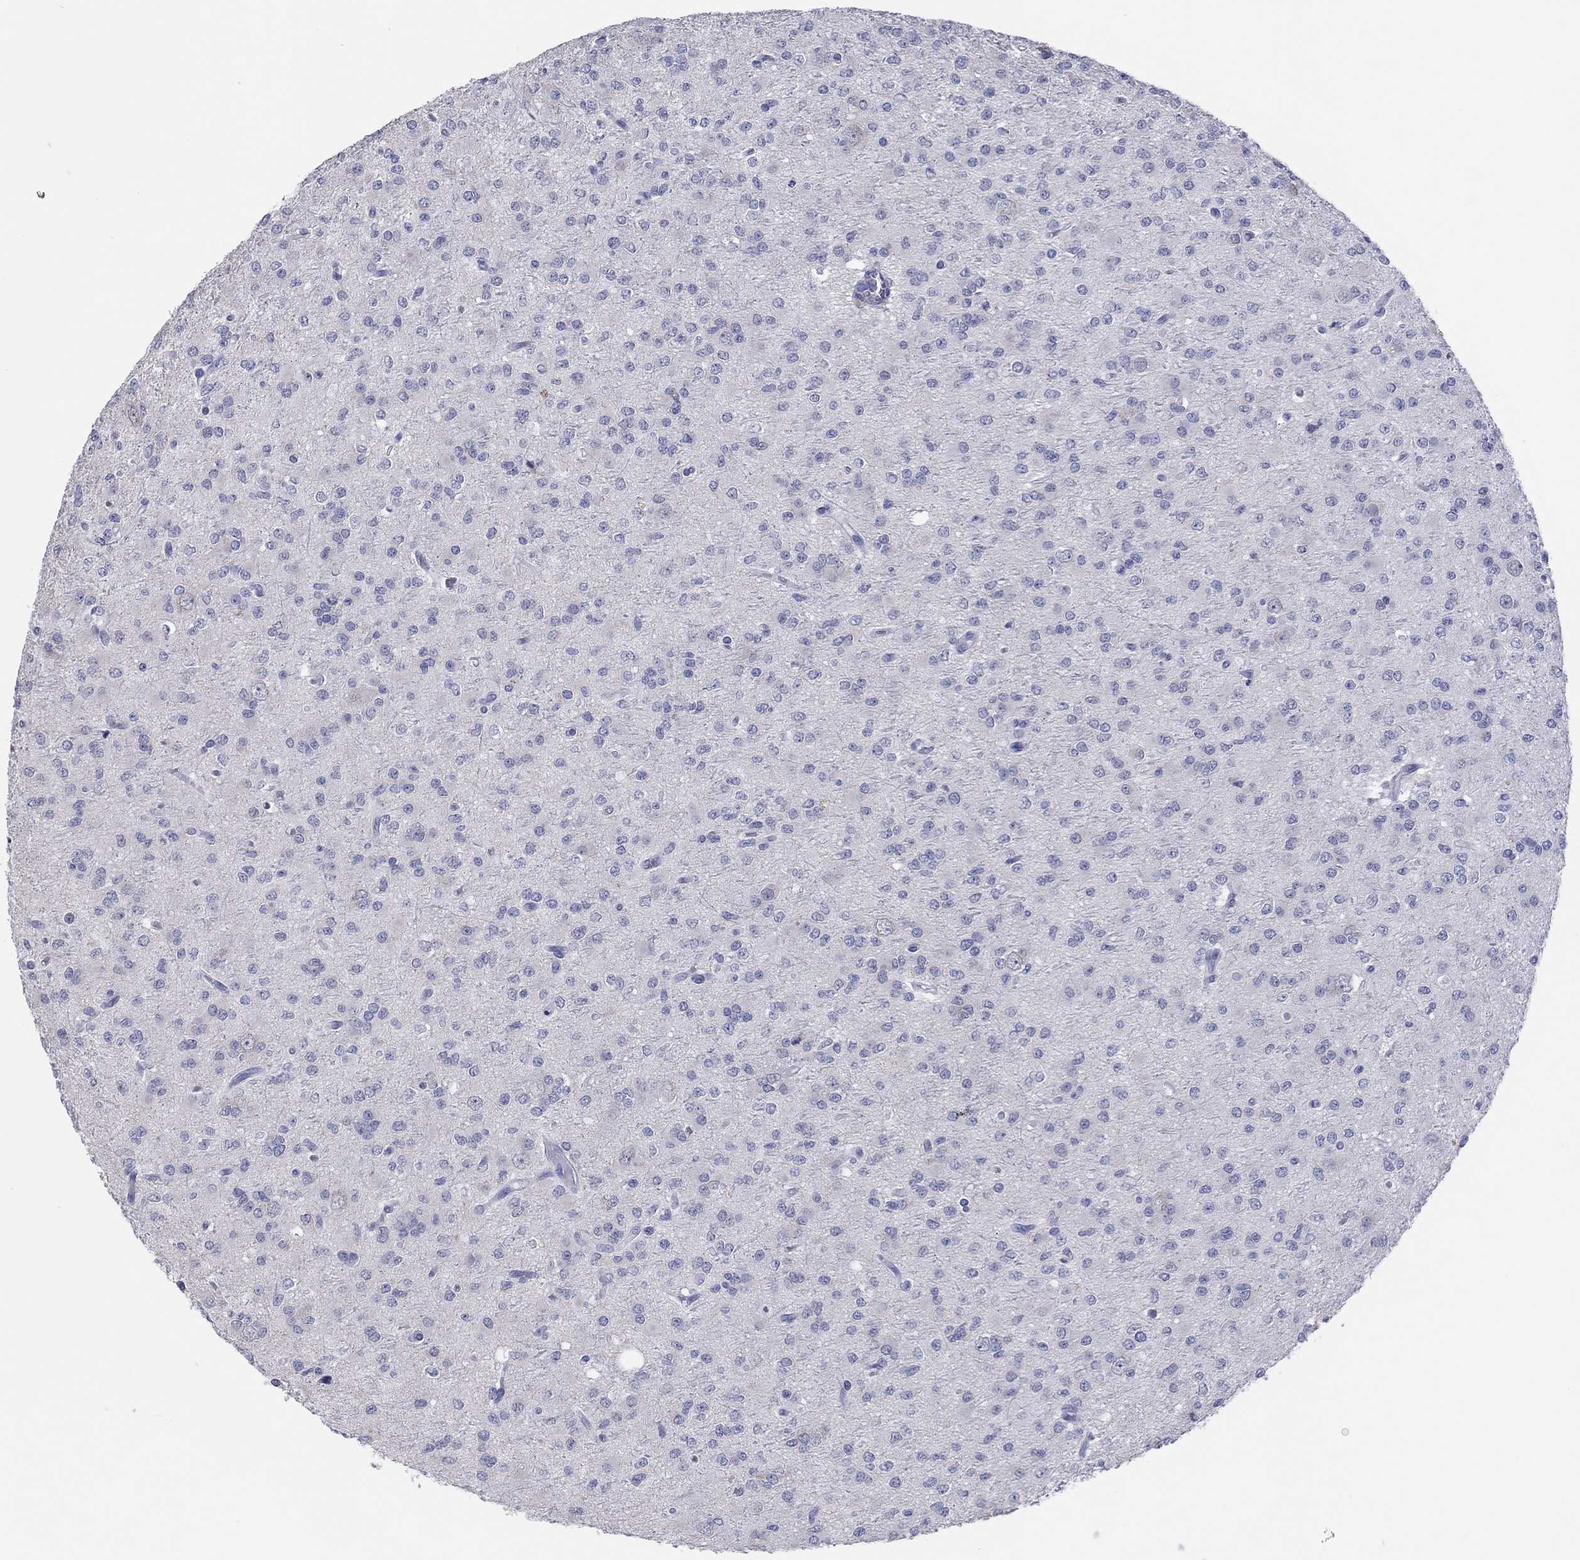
{"staining": {"intensity": "negative", "quantity": "none", "location": "none"}, "tissue": "glioma", "cell_type": "Tumor cells", "image_type": "cancer", "snomed": [{"axis": "morphology", "description": "Glioma, malignant, Low grade"}, {"axis": "topography", "description": "Brain"}], "caption": "DAB (3,3'-diaminobenzidine) immunohistochemical staining of human malignant low-grade glioma reveals no significant positivity in tumor cells.", "gene": "ERICH3", "patient": {"sex": "male", "age": 27}}